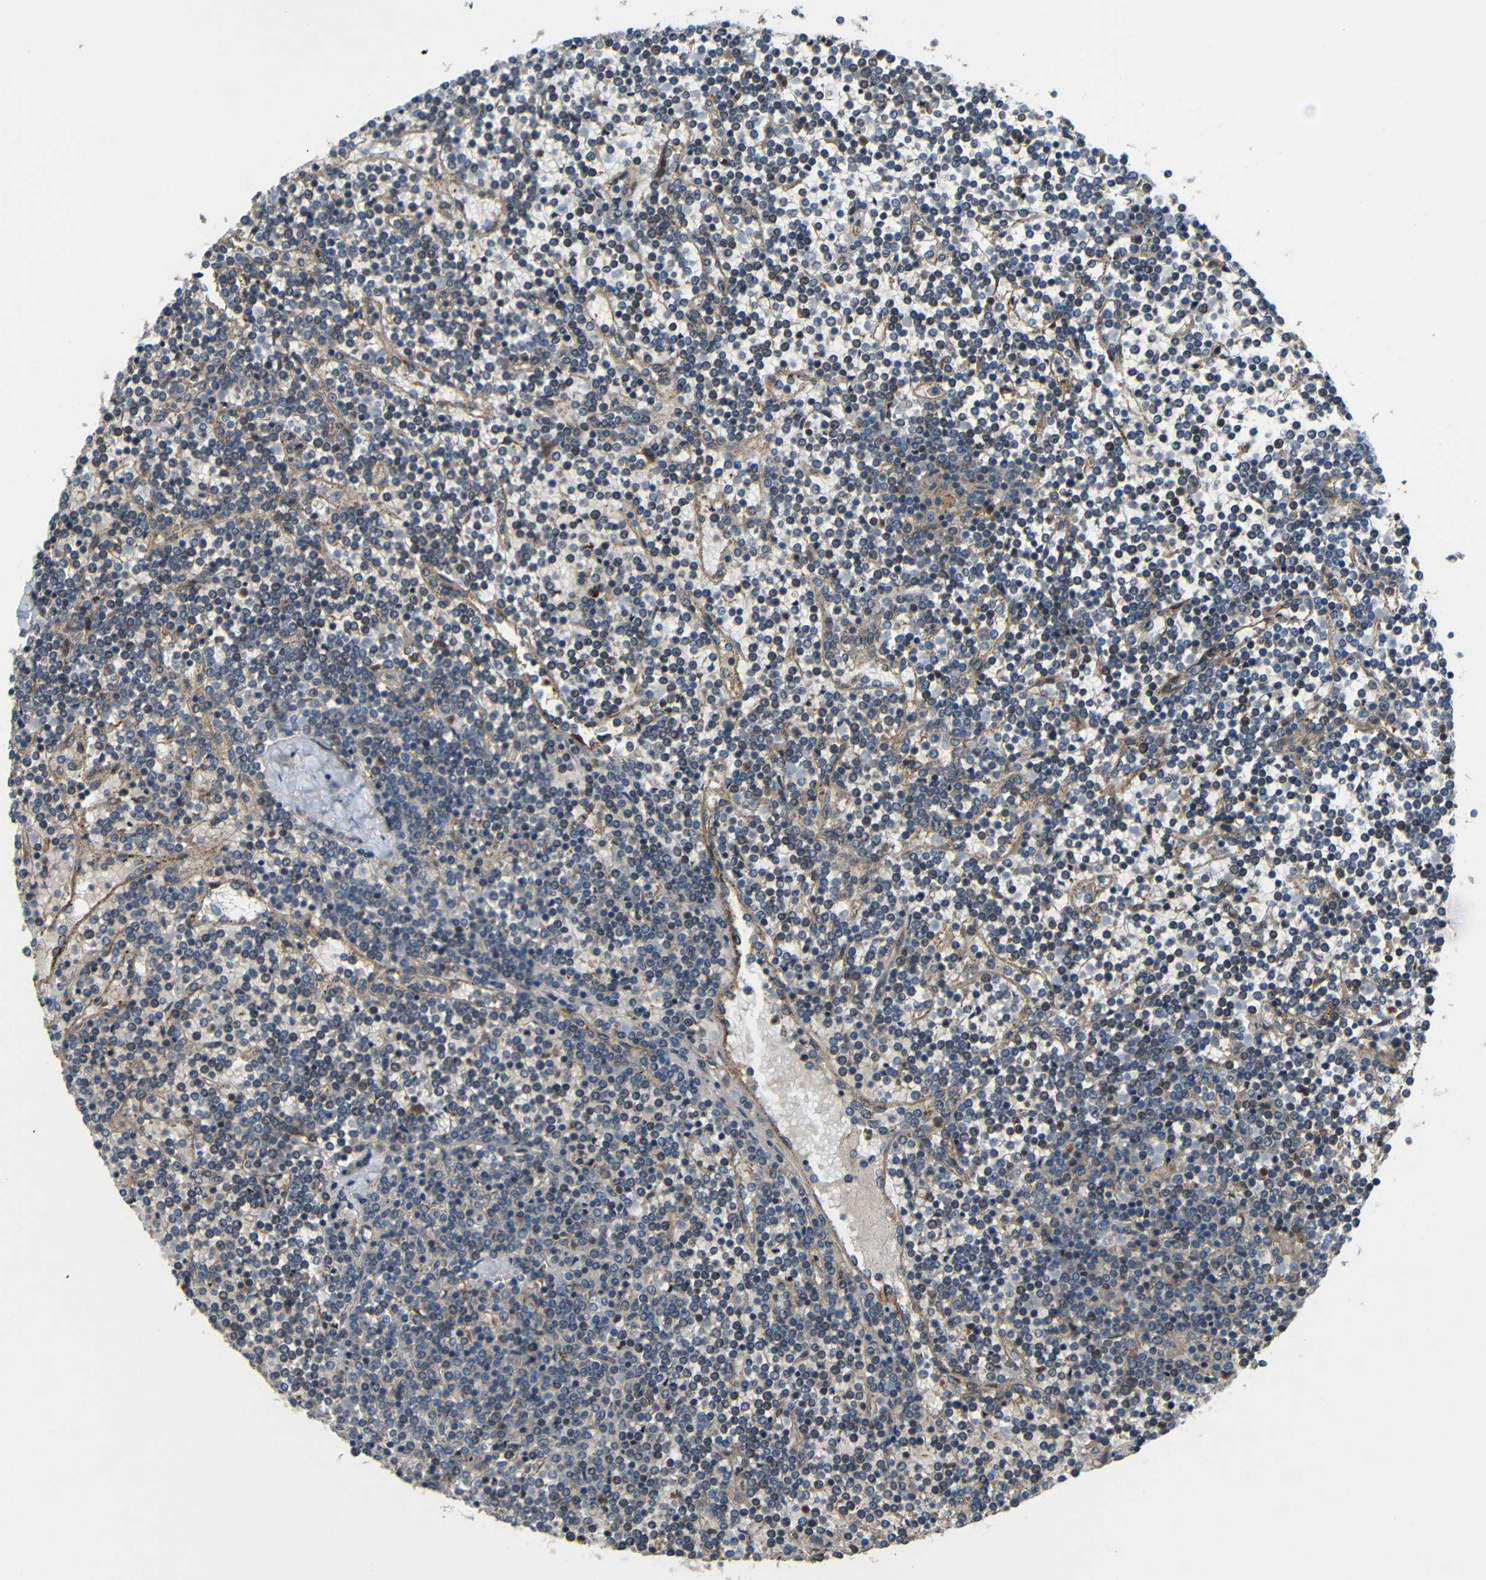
{"staining": {"intensity": "negative", "quantity": "none", "location": "none"}, "tissue": "lymphoma", "cell_type": "Tumor cells", "image_type": "cancer", "snomed": [{"axis": "morphology", "description": "Malignant lymphoma, non-Hodgkin's type, Low grade"}, {"axis": "topography", "description": "Spleen"}], "caption": "DAB (3,3'-diaminobenzidine) immunohistochemical staining of human malignant lymphoma, non-Hodgkin's type (low-grade) displays no significant expression in tumor cells. (DAB (3,3'-diaminobenzidine) IHC, high magnification).", "gene": "ATP7A", "patient": {"sex": "female", "age": 19}}